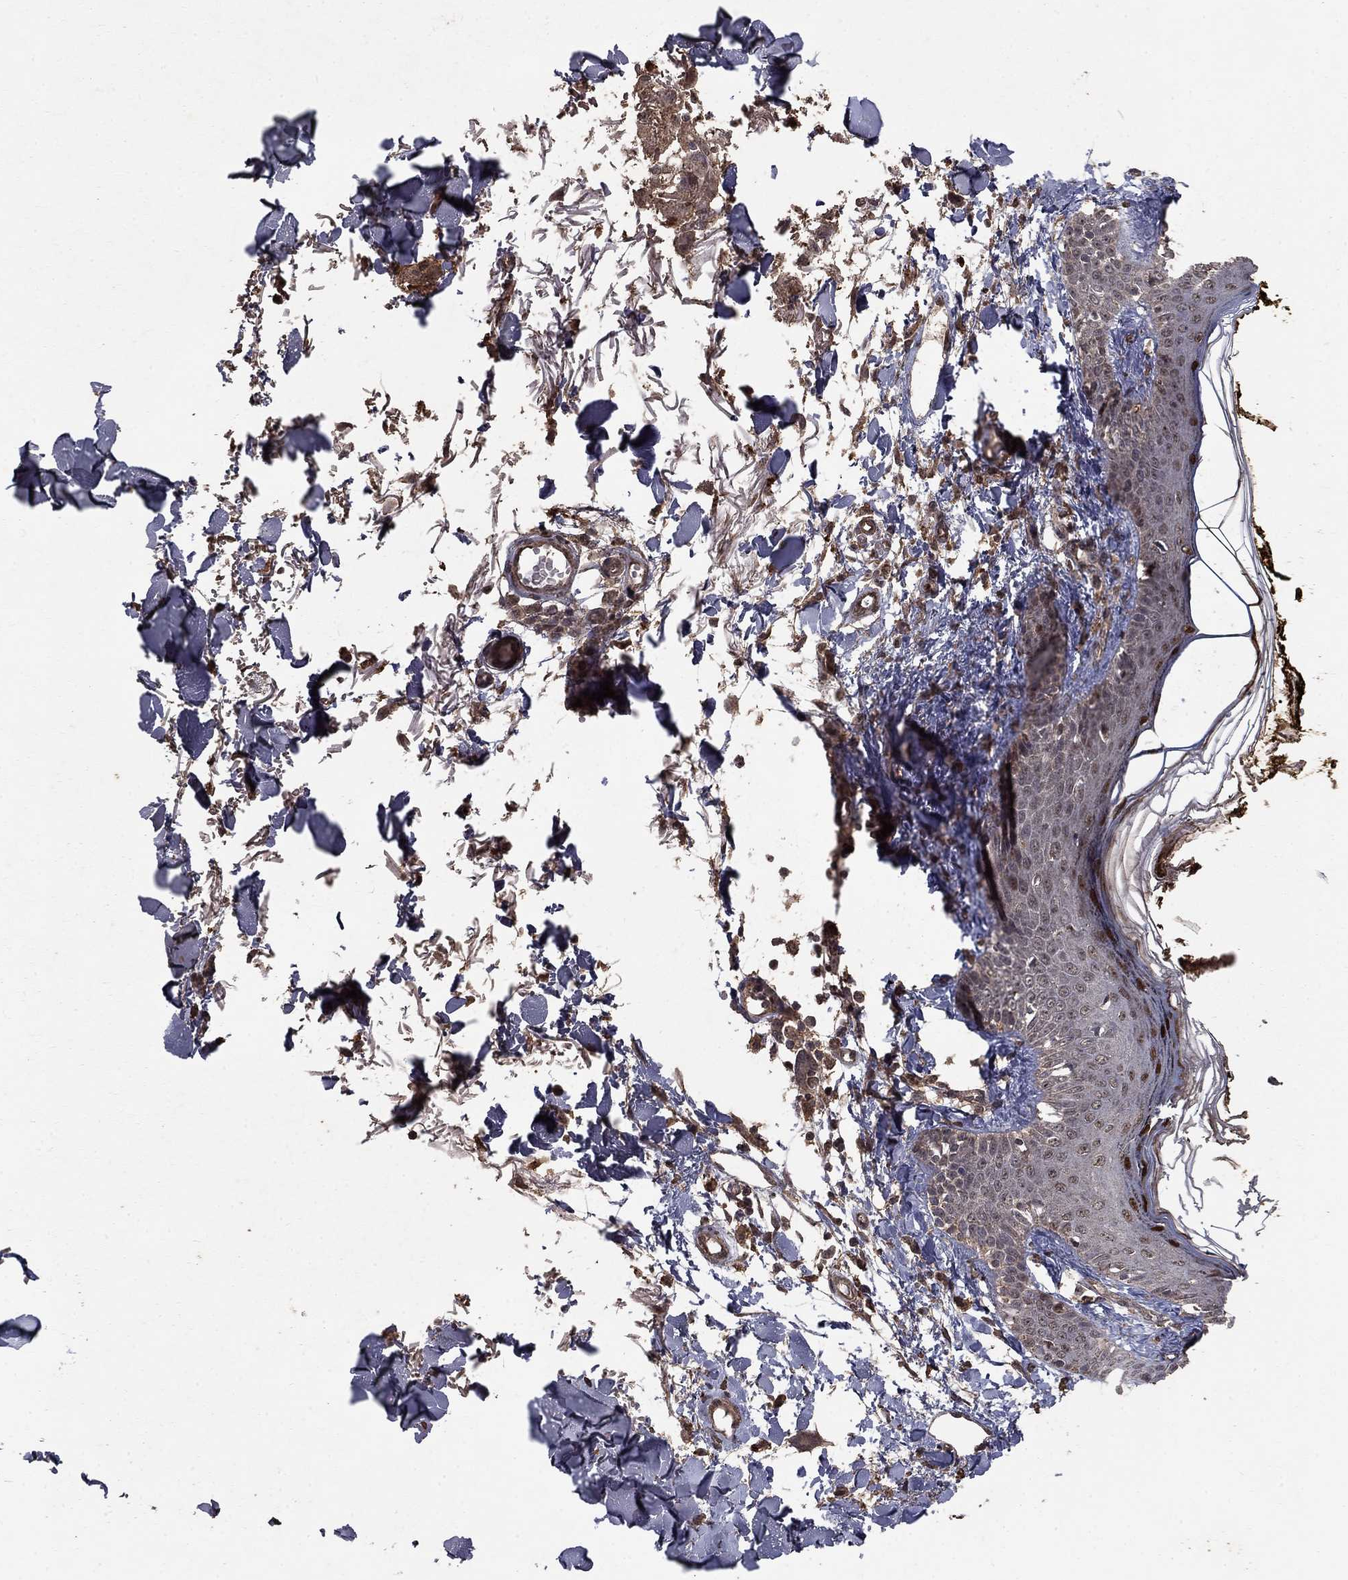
{"staining": {"intensity": "negative", "quantity": "none", "location": "none"}, "tissue": "skin", "cell_type": "Fibroblasts", "image_type": "normal", "snomed": [{"axis": "morphology", "description": "Normal tissue, NOS"}, {"axis": "topography", "description": "Skin"}], "caption": "This is an immunohistochemistry photomicrograph of benign human skin. There is no positivity in fibroblasts.", "gene": "PRDM1", "patient": {"sex": "male", "age": 76}}